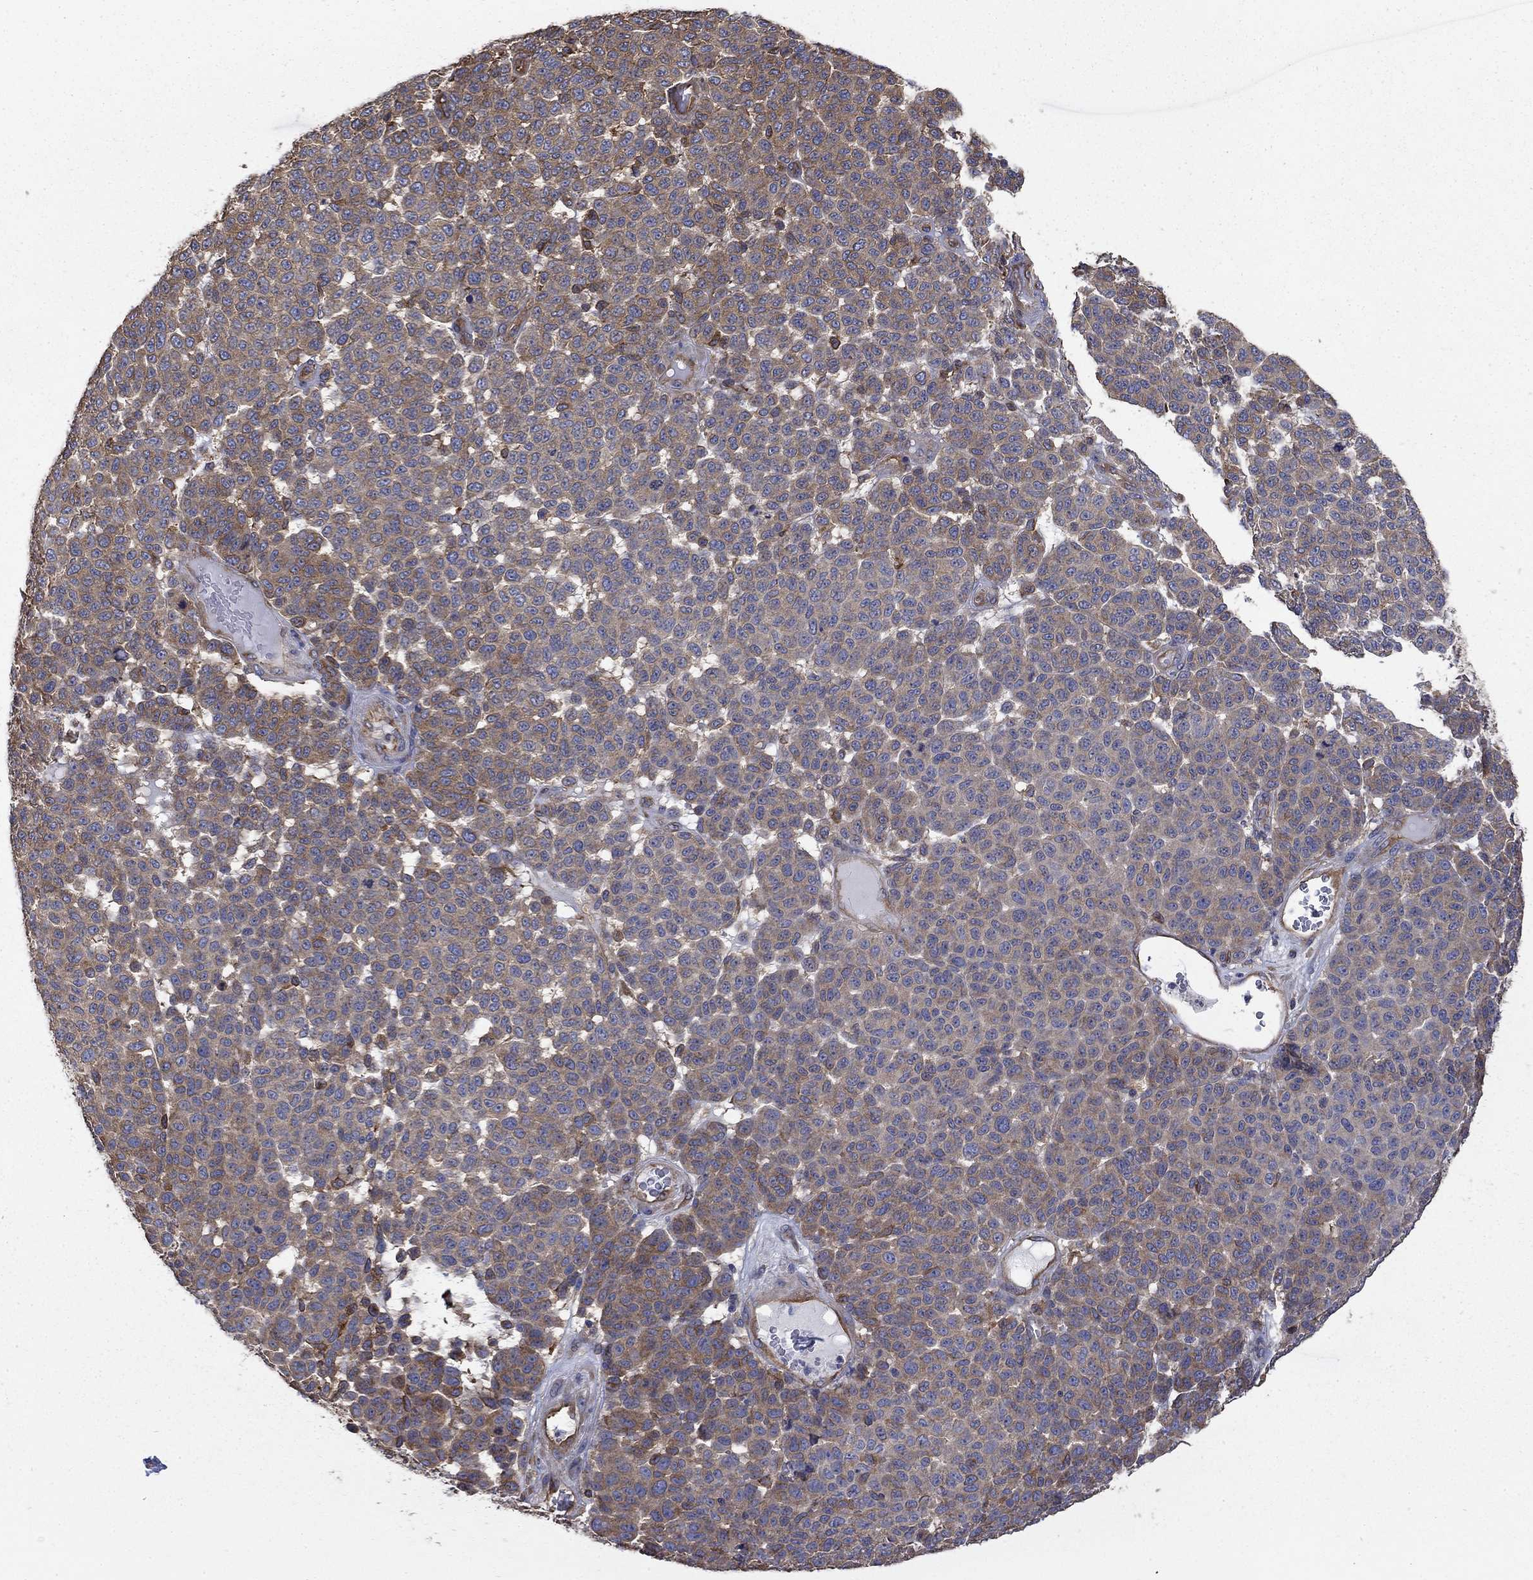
{"staining": {"intensity": "strong", "quantity": "<25%", "location": "cytoplasmic/membranous"}, "tissue": "melanoma", "cell_type": "Tumor cells", "image_type": "cancer", "snomed": [{"axis": "morphology", "description": "Malignant melanoma, NOS"}, {"axis": "topography", "description": "Skin"}], "caption": "Melanoma tissue exhibits strong cytoplasmic/membranous positivity in about <25% of tumor cells, visualized by immunohistochemistry.", "gene": "DPYSL2", "patient": {"sex": "male", "age": 59}}